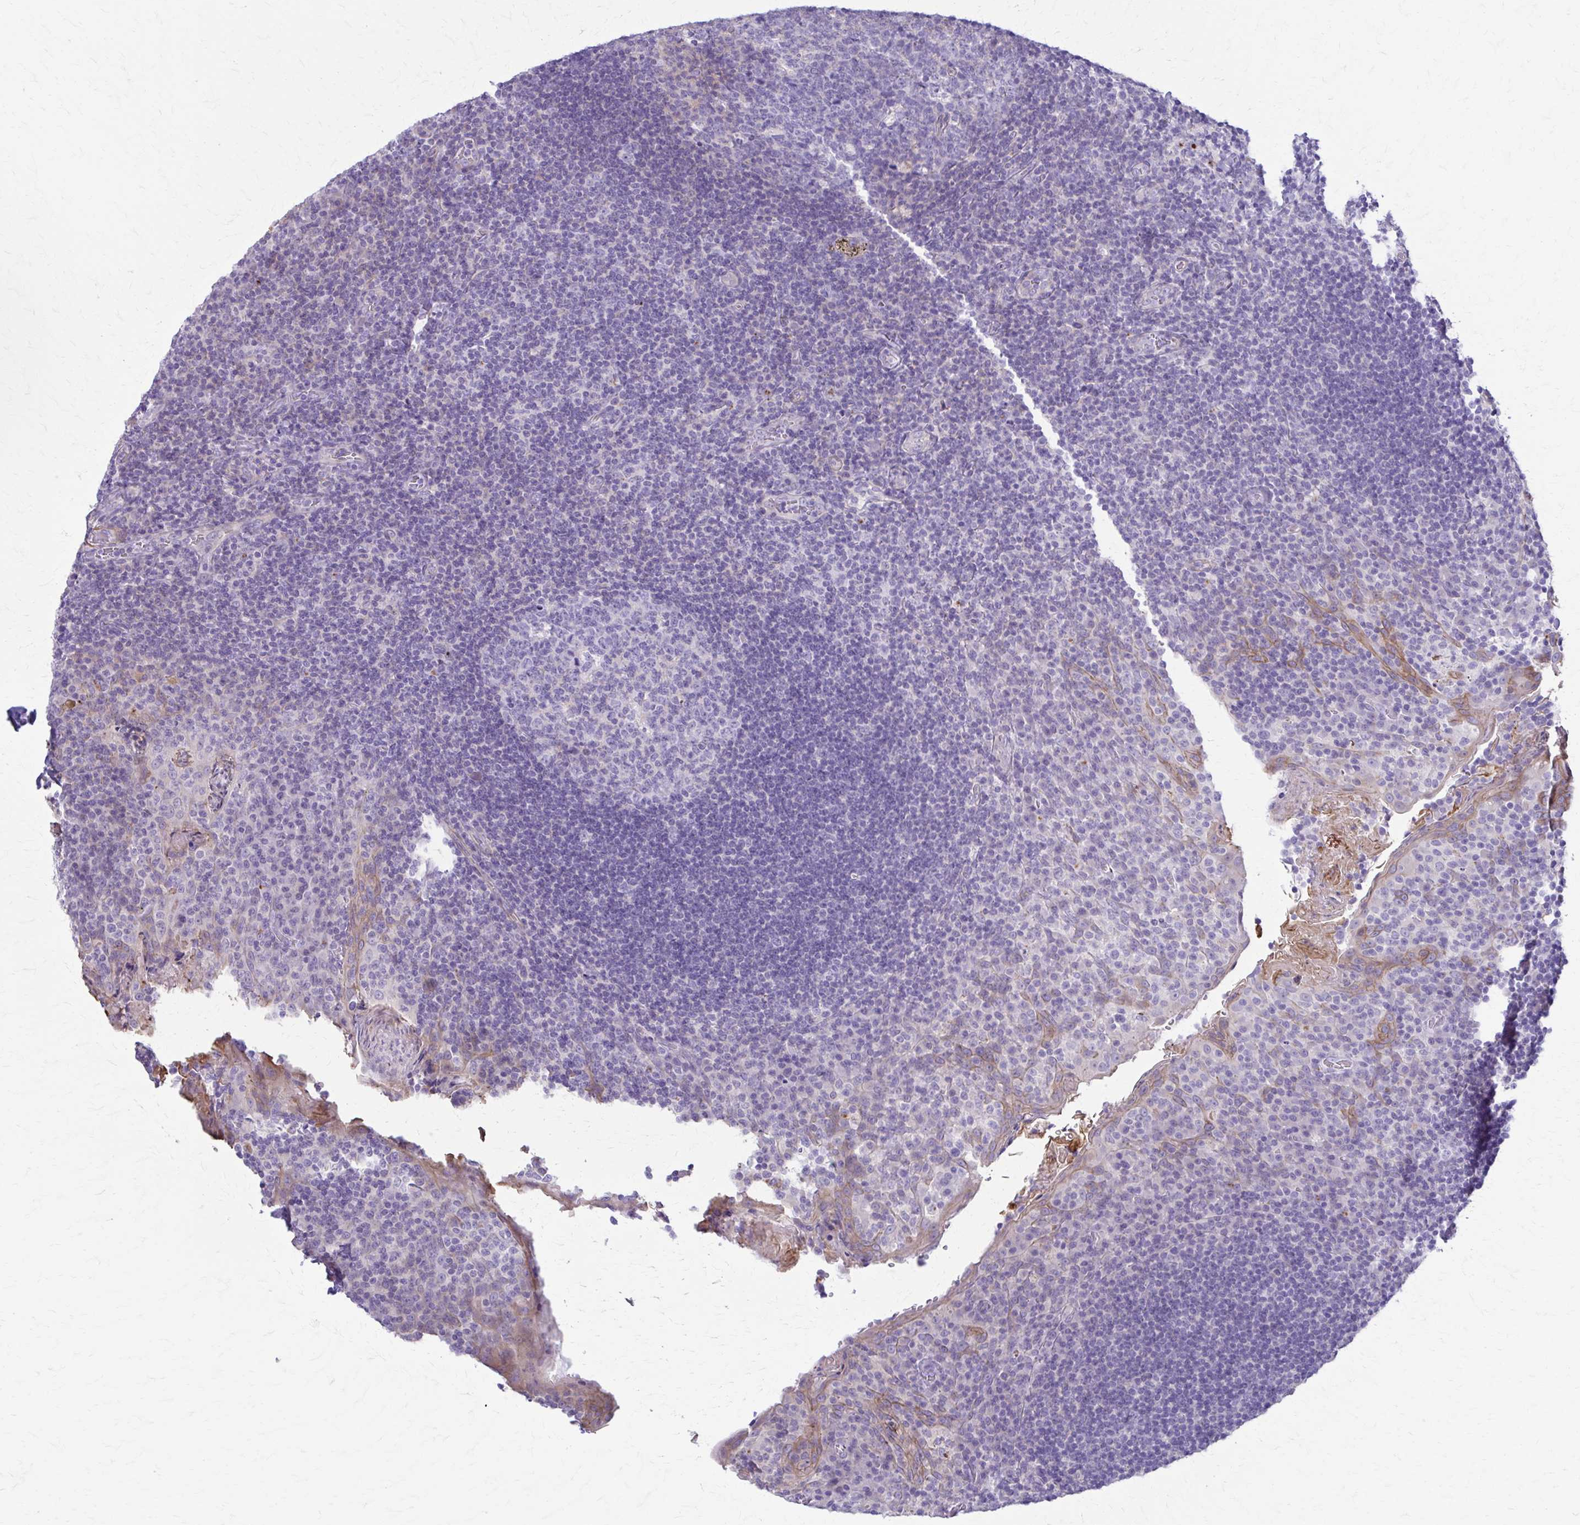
{"staining": {"intensity": "negative", "quantity": "none", "location": "none"}, "tissue": "tonsil", "cell_type": "Germinal center cells", "image_type": "normal", "snomed": [{"axis": "morphology", "description": "Normal tissue, NOS"}, {"axis": "topography", "description": "Tonsil"}], "caption": "High power microscopy micrograph of an IHC histopathology image of benign tonsil, revealing no significant positivity in germinal center cells.", "gene": "DSP", "patient": {"sex": "male", "age": 17}}